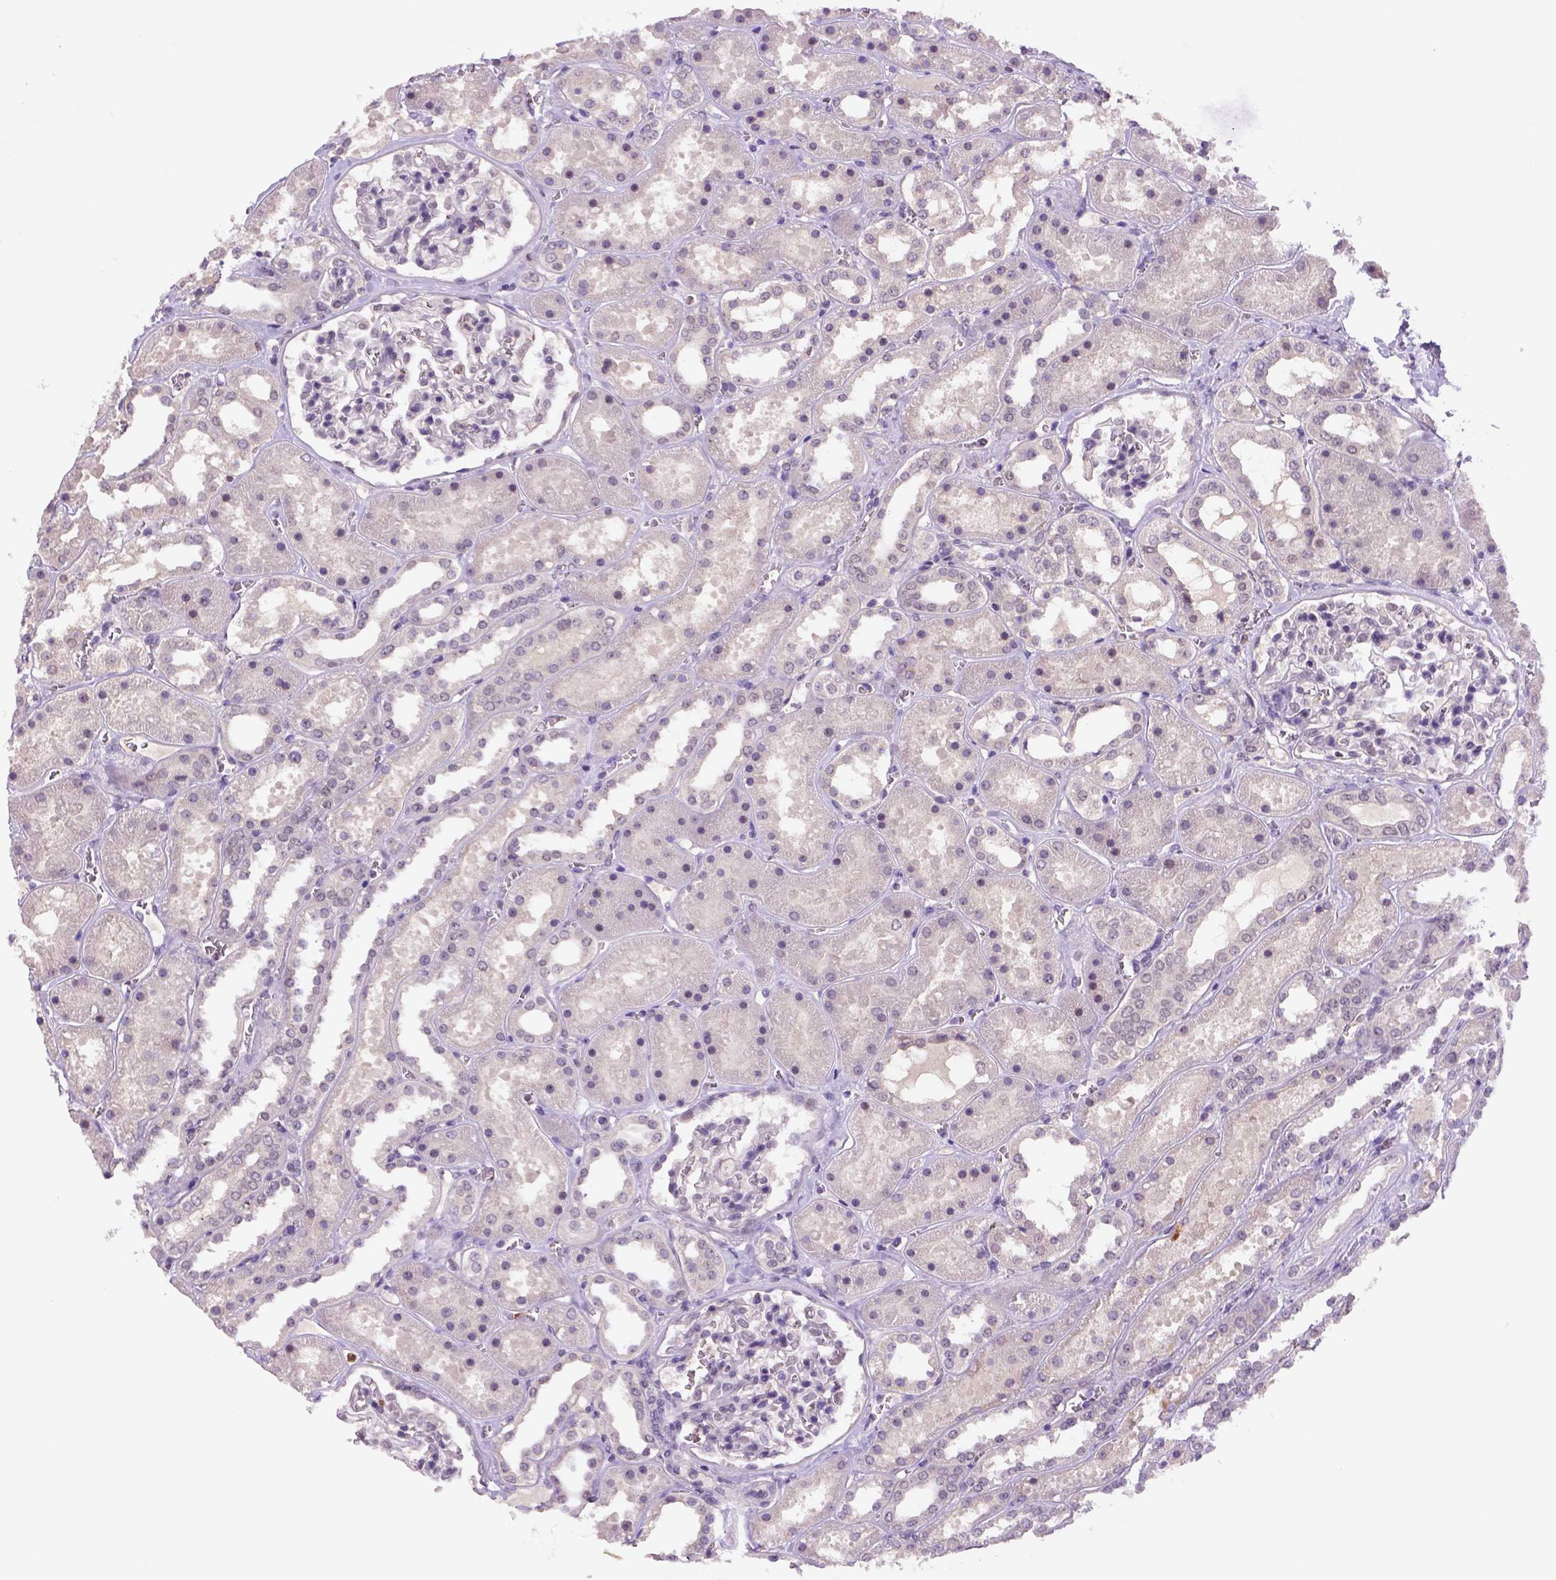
{"staining": {"intensity": "weak", "quantity": "<25%", "location": "nuclear"}, "tissue": "kidney", "cell_type": "Cells in glomeruli", "image_type": "normal", "snomed": [{"axis": "morphology", "description": "Normal tissue, NOS"}, {"axis": "topography", "description": "Kidney"}], "caption": "Immunohistochemistry (IHC) image of benign kidney: kidney stained with DAB reveals no significant protein positivity in cells in glomeruli. (IHC, brightfield microscopy, high magnification).", "gene": "SCML4", "patient": {"sex": "female", "age": 41}}